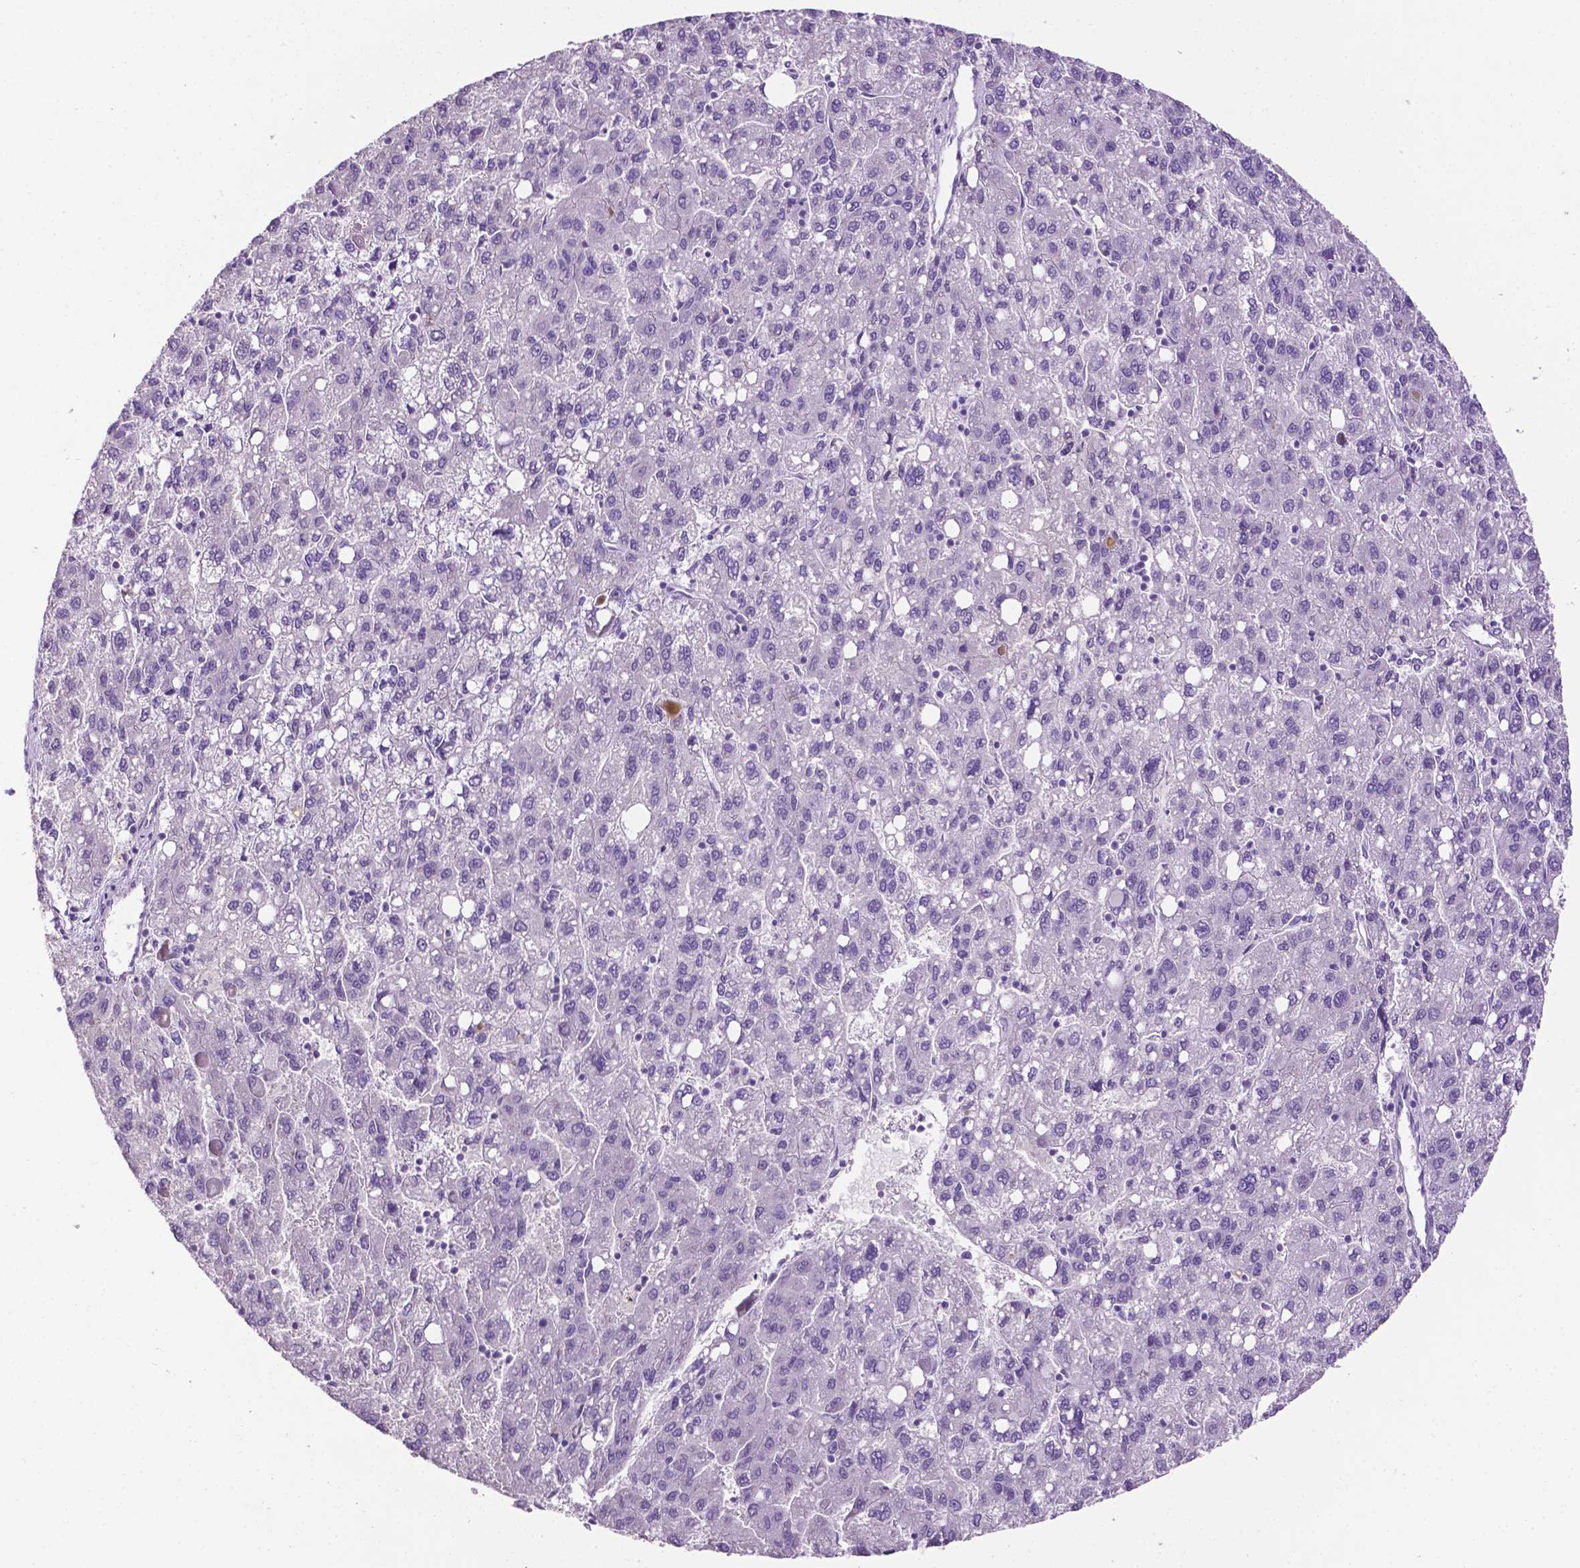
{"staining": {"intensity": "negative", "quantity": "none", "location": "none"}, "tissue": "liver cancer", "cell_type": "Tumor cells", "image_type": "cancer", "snomed": [{"axis": "morphology", "description": "Carcinoma, Hepatocellular, NOS"}, {"axis": "topography", "description": "Liver"}], "caption": "This is a histopathology image of immunohistochemistry (IHC) staining of liver cancer (hepatocellular carcinoma), which shows no positivity in tumor cells.", "gene": "TACSTD2", "patient": {"sex": "female", "age": 82}}